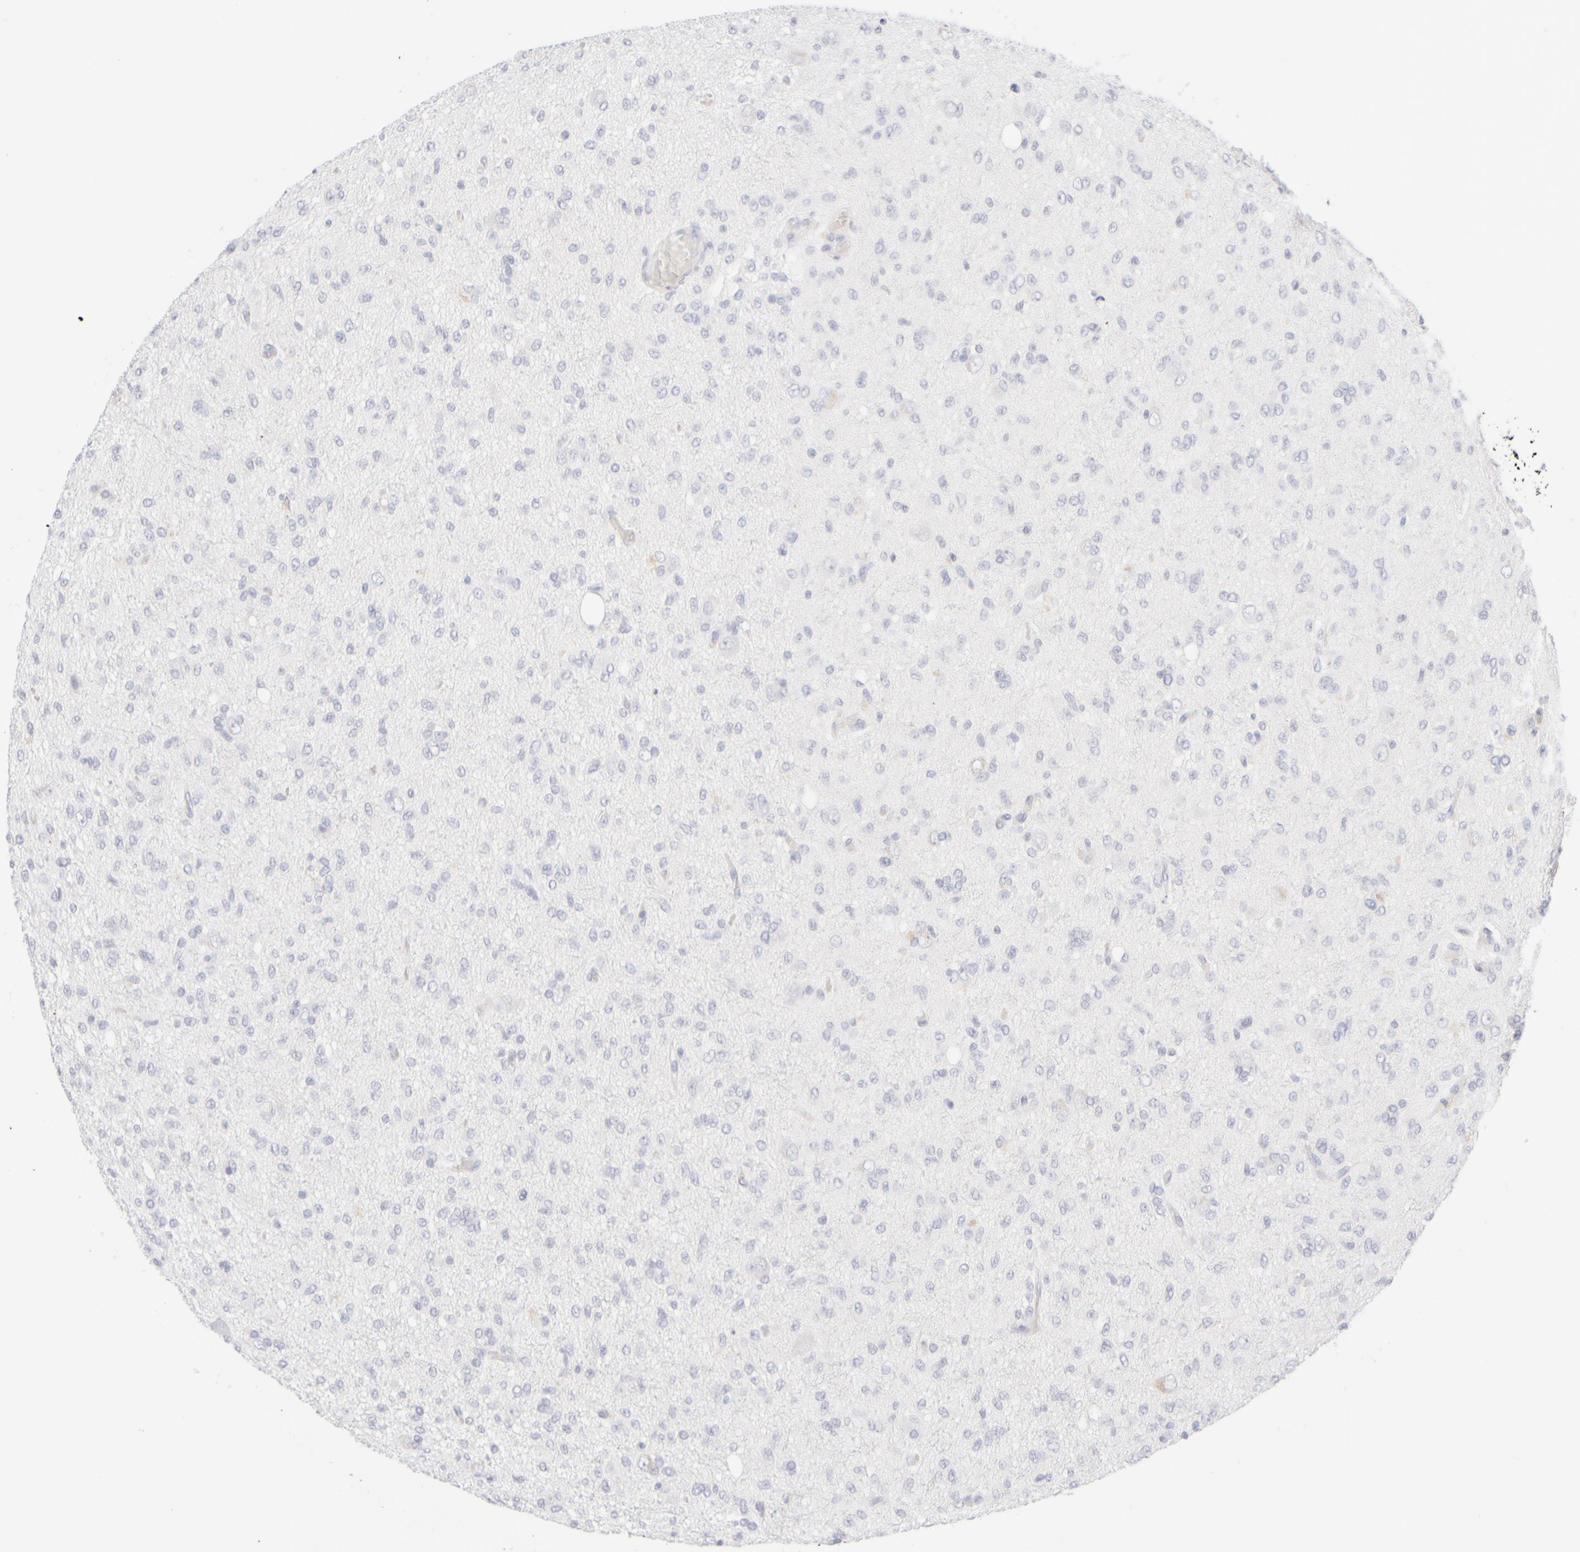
{"staining": {"intensity": "negative", "quantity": "none", "location": "none"}, "tissue": "glioma", "cell_type": "Tumor cells", "image_type": "cancer", "snomed": [{"axis": "morphology", "description": "Glioma, malignant, High grade"}, {"axis": "topography", "description": "Brain"}], "caption": "Immunohistochemistry of glioma demonstrates no staining in tumor cells.", "gene": "KRT15", "patient": {"sex": "female", "age": 59}}